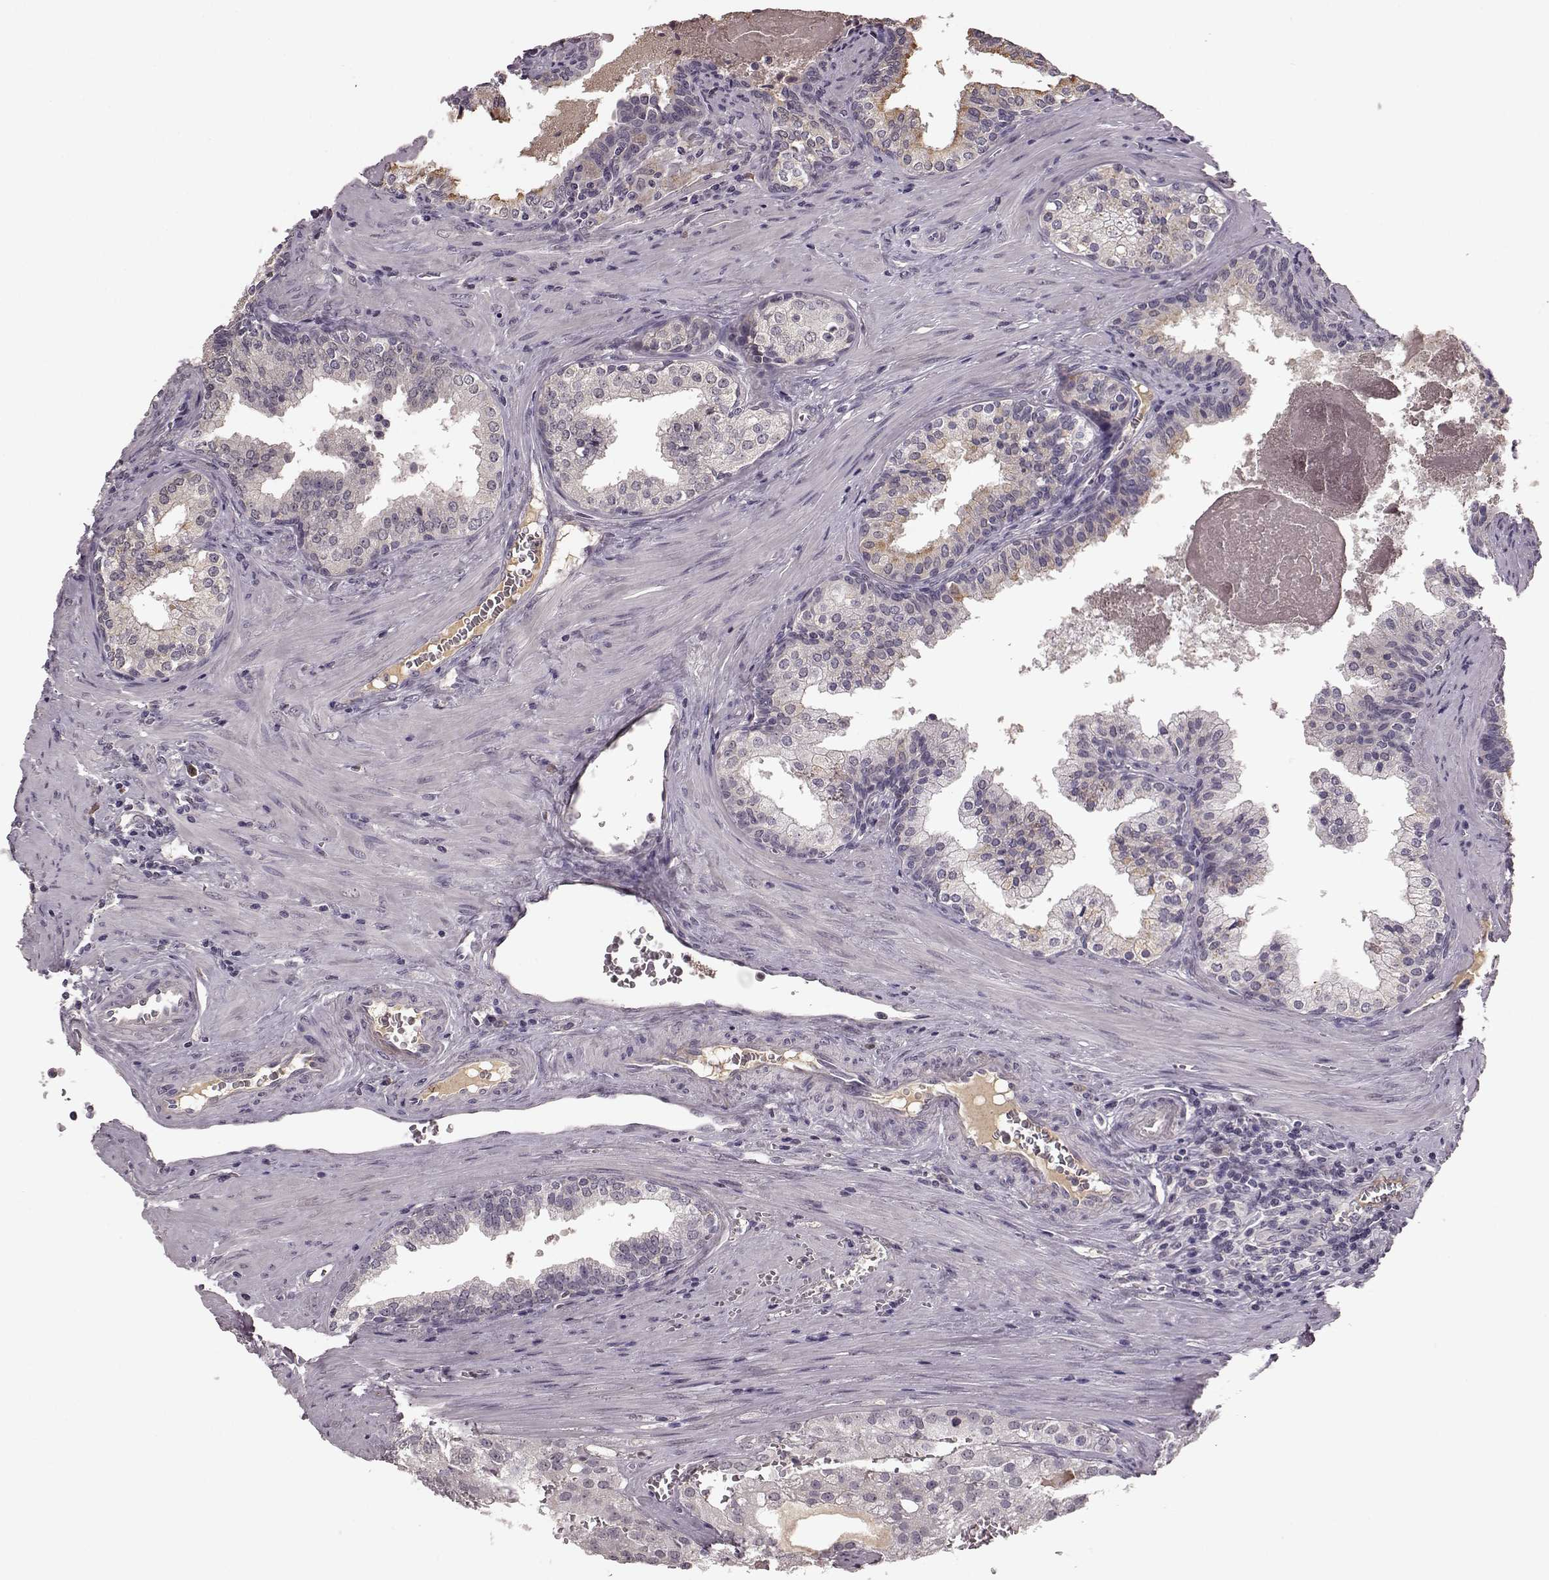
{"staining": {"intensity": "negative", "quantity": "none", "location": "none"}, "tissue": "prostate cancer", "cell_type": "Tumor cells", "image_type": "cancer", "snomed": [{"axis": "morphology", "description": "Adenocarcinoma, High grade"}, {"axis": "topography", "description": "Prostate"}], "caption": "Immunohistochemistry photomicrograph of neoplastic tissue: prostate cancer (high-grade adenocarcinoma) stained with DAB (3,3'-diaminobenzidine) shows no significant protein staining in tumor cells. (Stains: DAB immunohistochemistry with hematoxylin counter stain, Microscopy: brightfield microscopy at high magnification).", "gene": "NRL", "patient": {"sex": "male", "age": 68}}